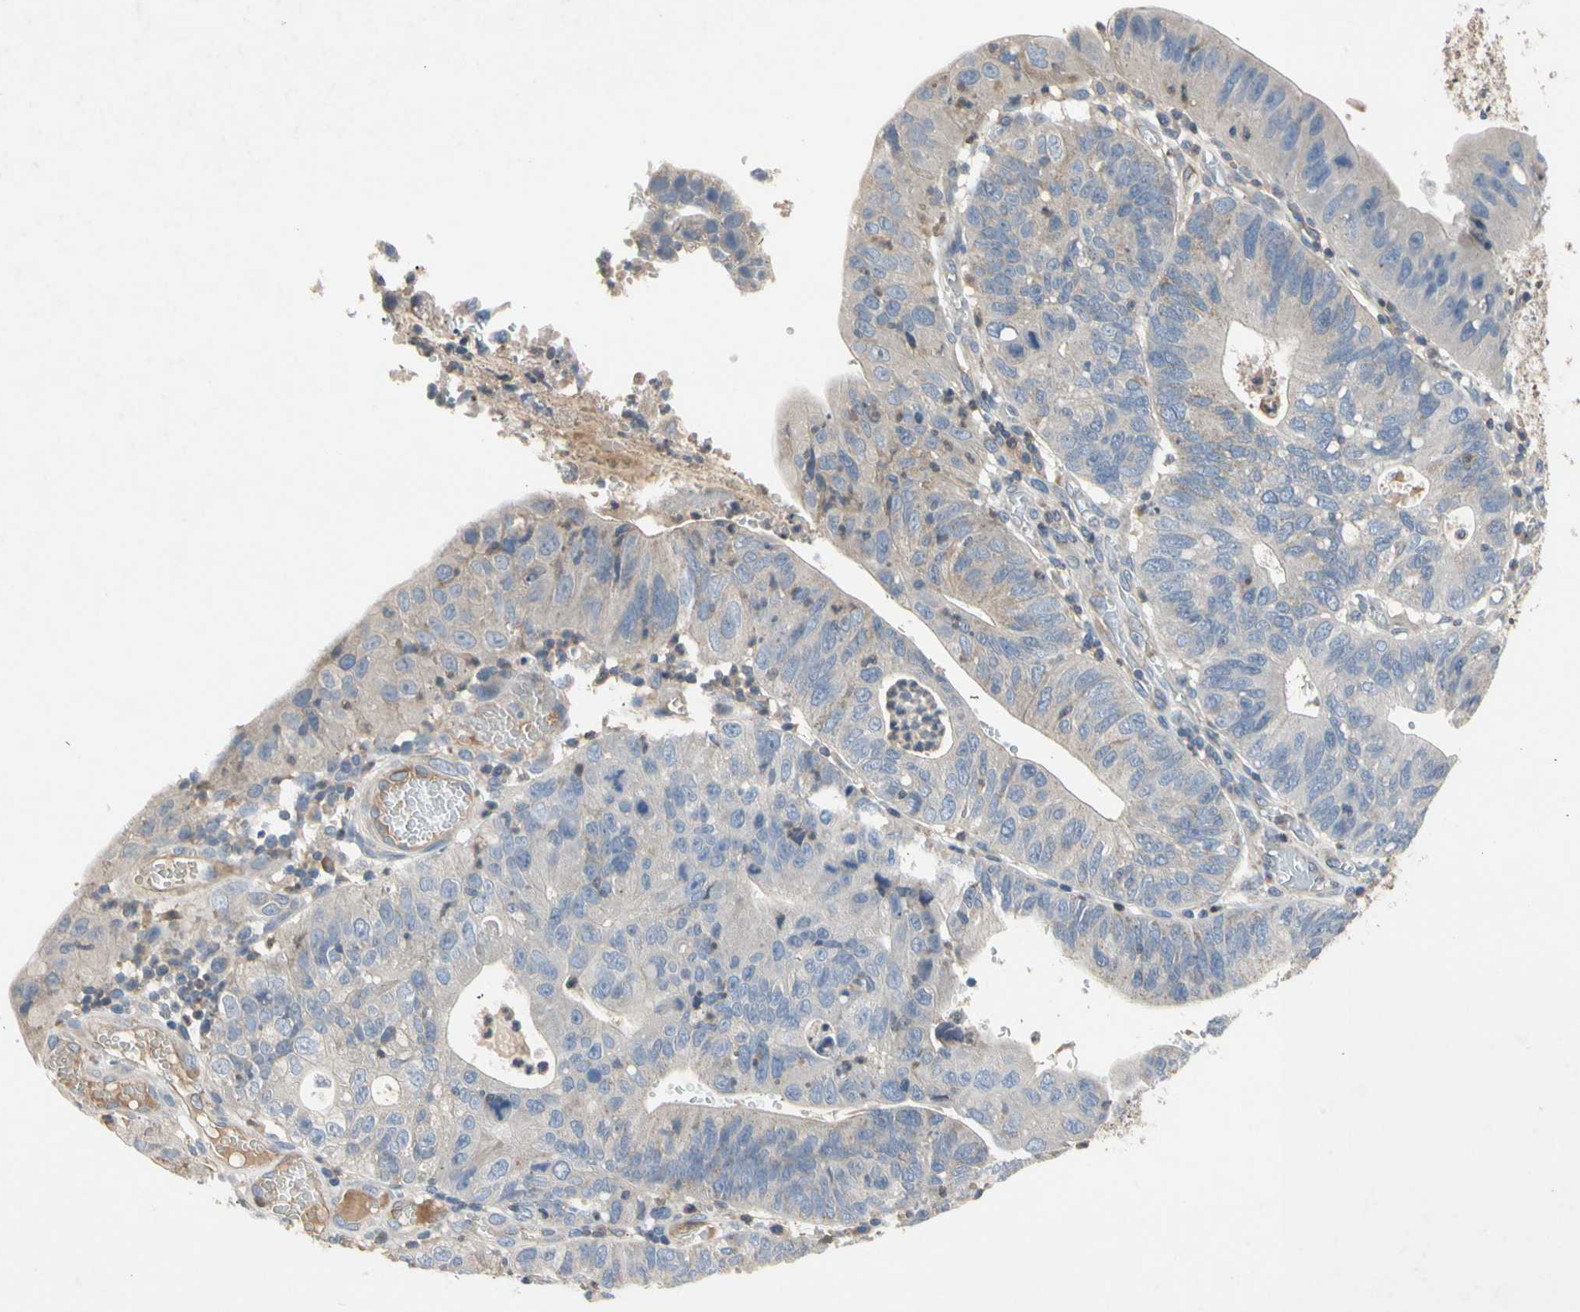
{"staining": {"intensity": "negative", "quantity": "none", "location": "none"}, "tissue": "stomach cancer", "cell_type": "Tumor cells", "image_type": "cancer", "snomed": [{"axis": "morphology", "description": "Adenocarcinoma, NOS"}, {"axis": "topography", "description": "Stomach"}], "caption": "An immunohistochemistry (IHC) micrograph of stomach cancer is shown. There is no staining in tumor cells of stomach cancer. Brightfield microscopy of immunohistochemistry stained with DAB (3,3'-diaminobenzidine) (brown) and hematoxylin (blue), captured at high magnification.", "gene": "CRTAC1", "patient": {"sex": "male", "age": 59}}